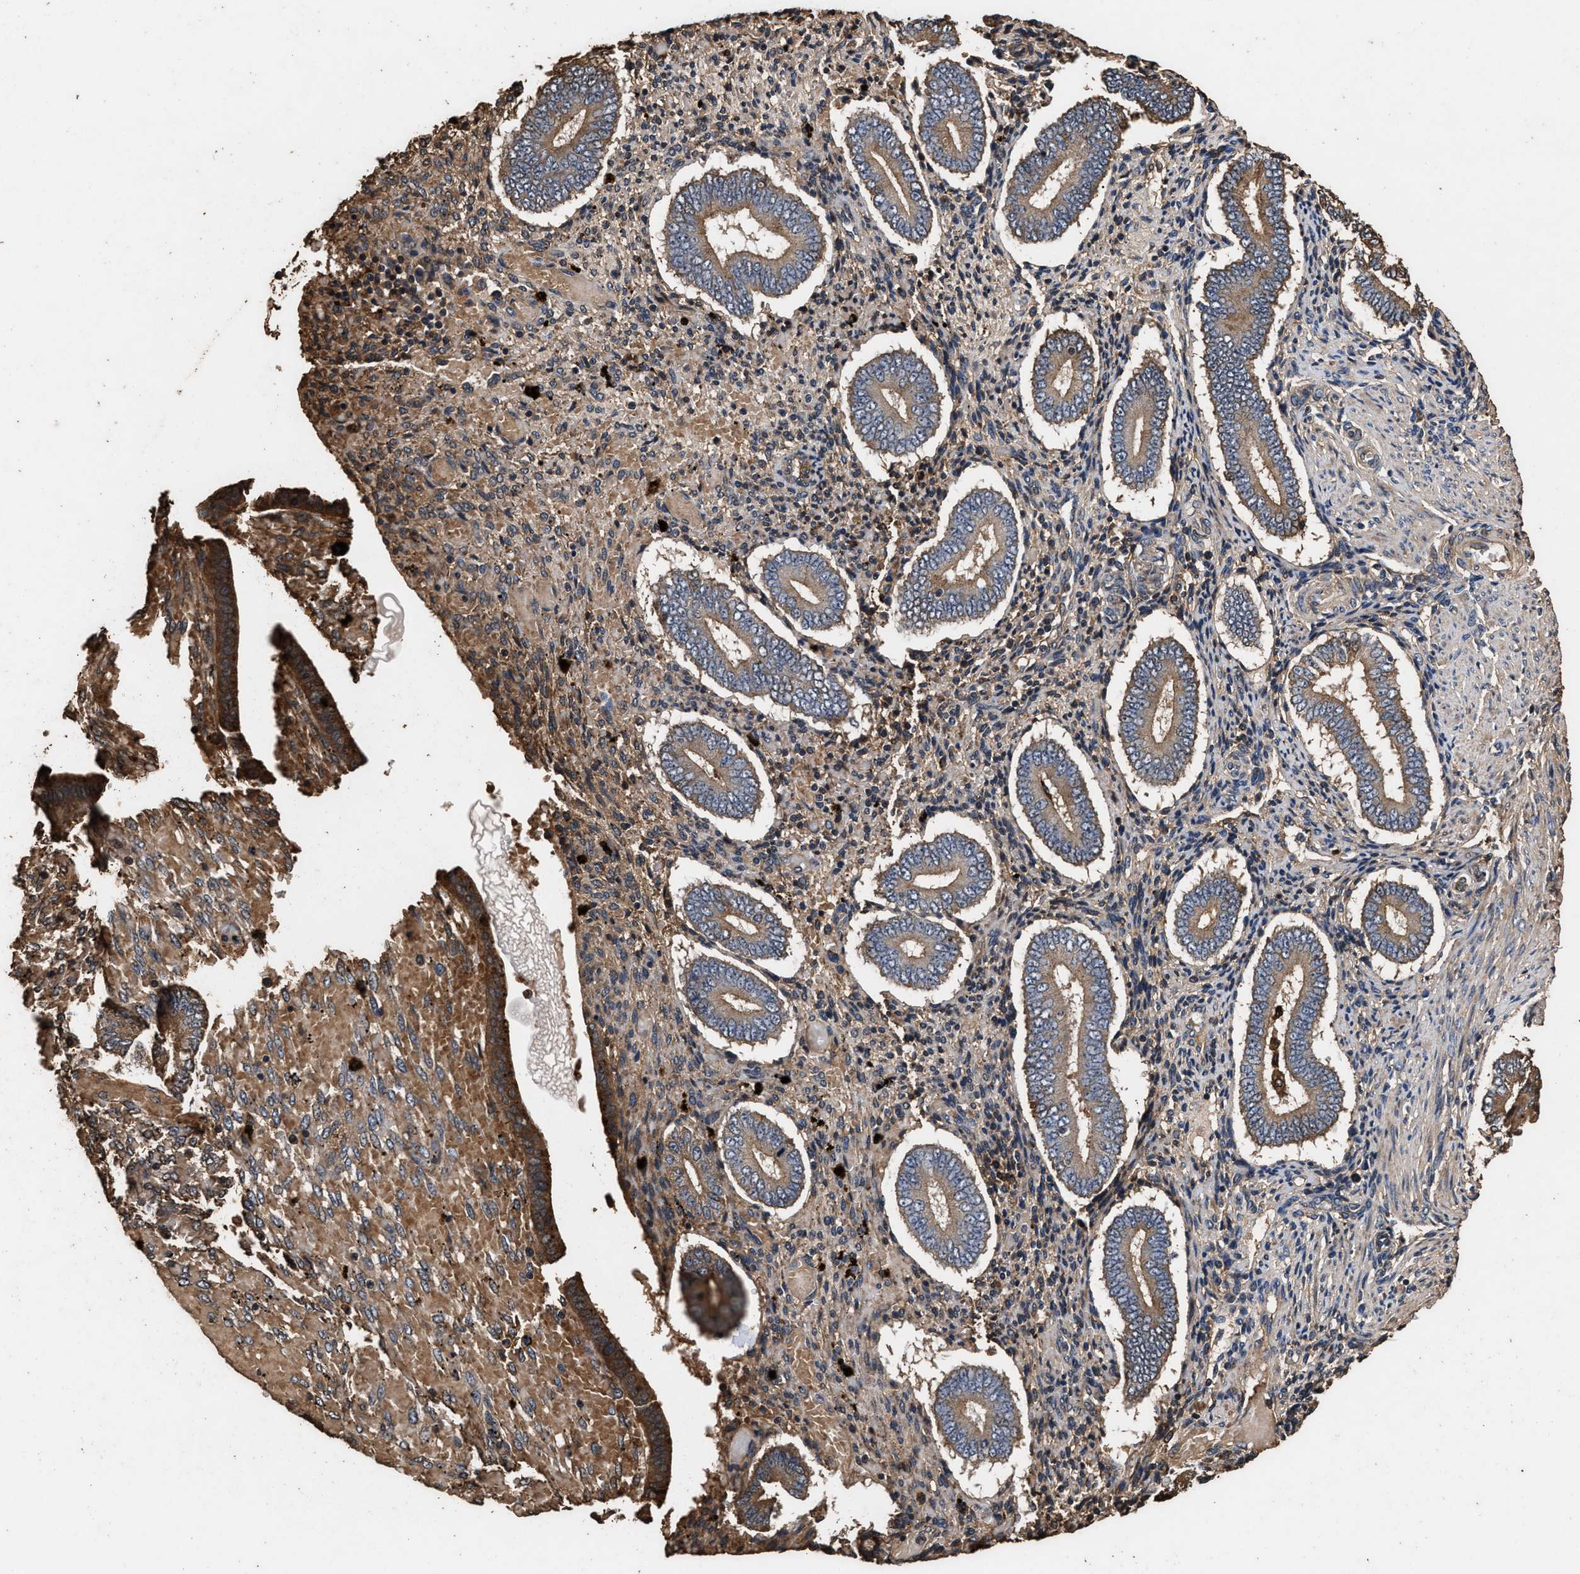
{"staining": {"intensity": "moderate", "quantity": "25%-75%", "location": "cytoplasmic/membranous"}, "tissue": "endometrium", "cell_type": "Cells in endometrial stroma", "image_type": "normal", "snomed": [{"axis": "morphology", "description": "Normal tissue, NOS"}, {"axis": "topography", "description": "Endometrium"}], "caption": "Cells in endometrial stroma demonstrate medium levels of moderate cytoplasmic/membranous expression in approximately 25%-75% of cells in unremarkable human endometrium.", "gene": "ENSG00000286112", "patient": {"sex": "female", "age": 42}}